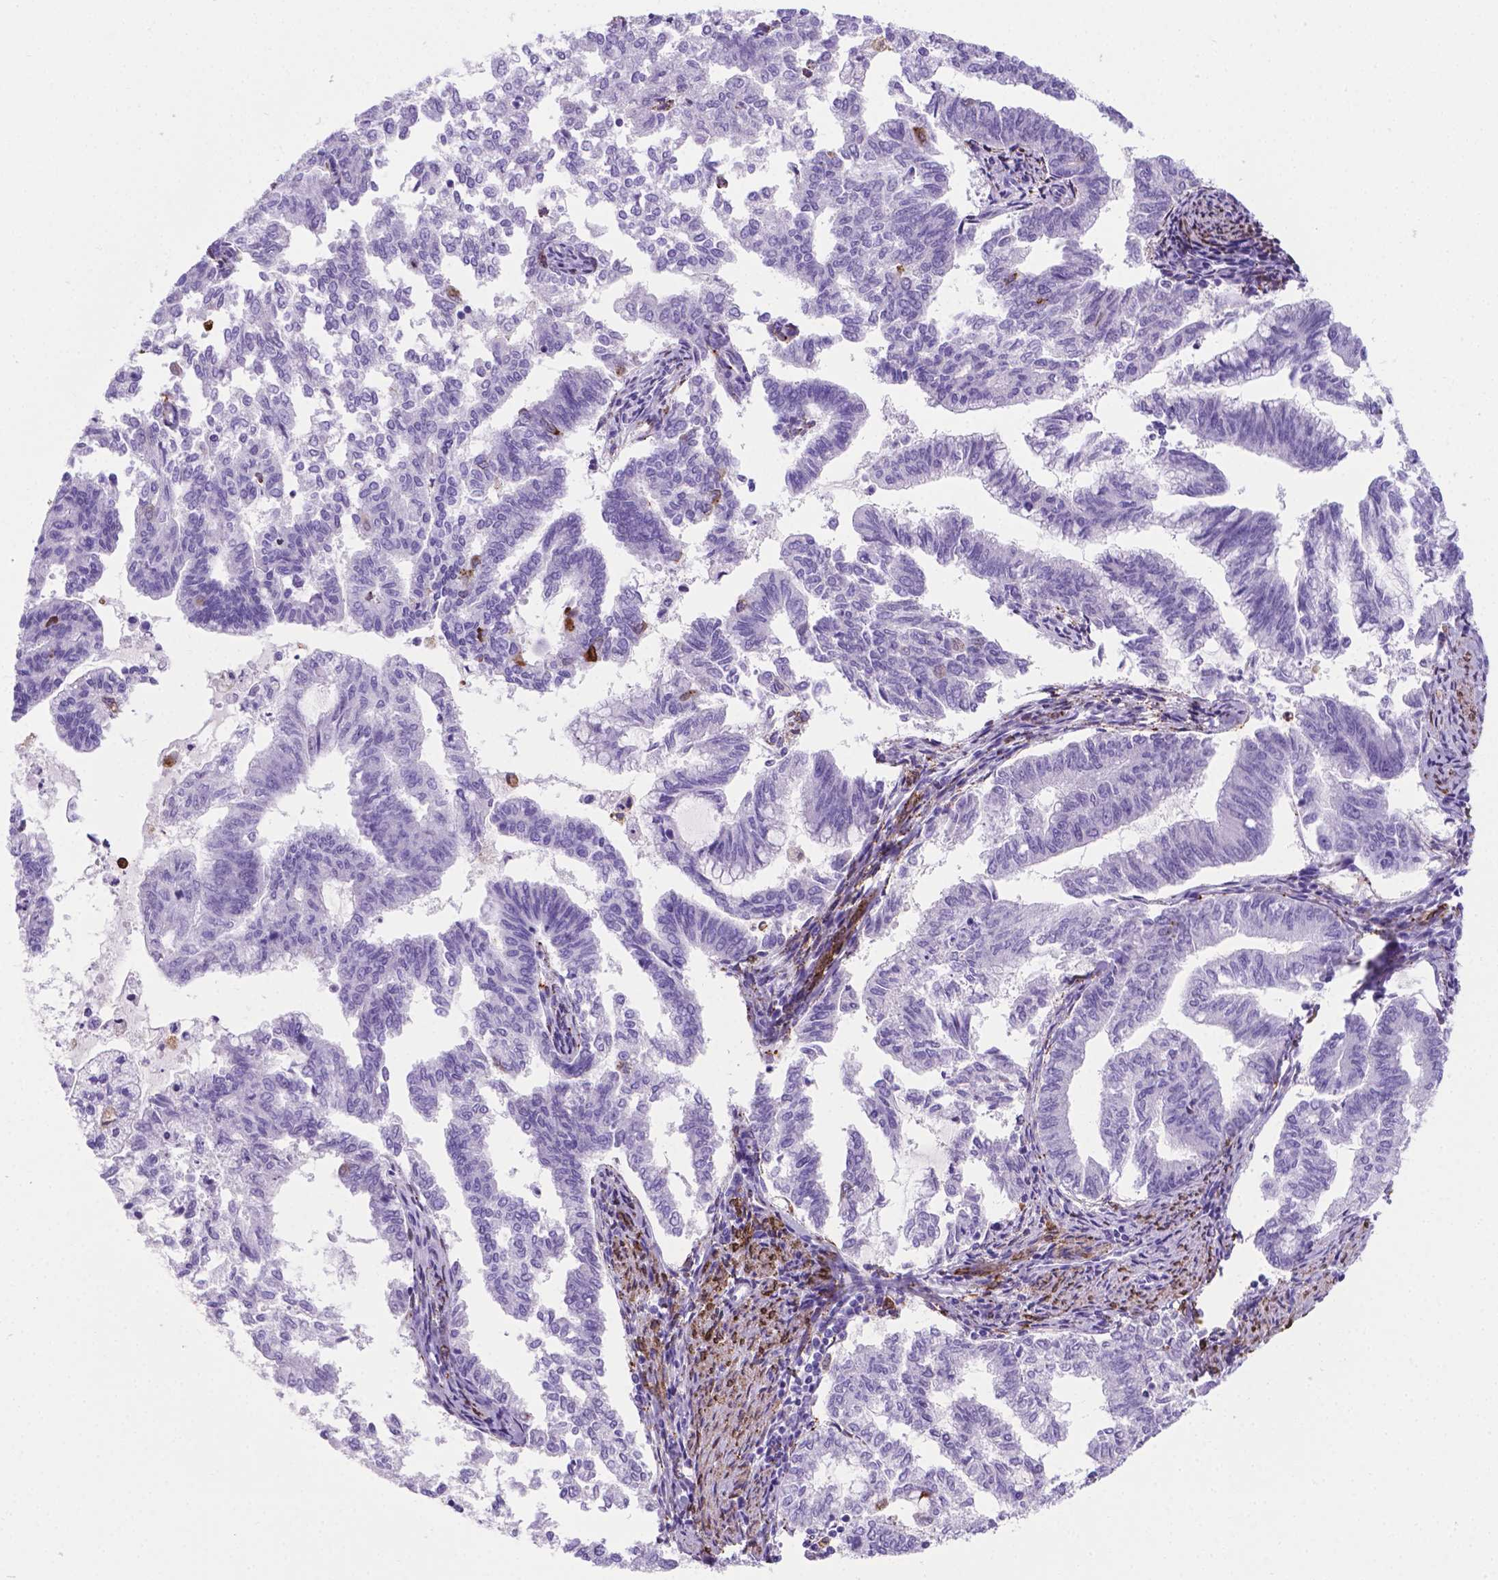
{"staining": {"intensity": "negative", "quantity": "none", "location": "none"}, "tissue": "endometrial cancer", "cell_type": "Tumor cells", "image_type": "cancer", "snomed": [{"axis": "morphology", "description": "Adenocarcinoma, NOS"}, {"axis": "topography", "description": "Endometrium"}], "caption": "High power microscopy micrograph of an IHC photomicrograph of adenocarcinoma (endometrial), revealing no significant positivity in tumor cells.", "gene": "MACF1", "patient": {"sex": "female", "age": 79}}